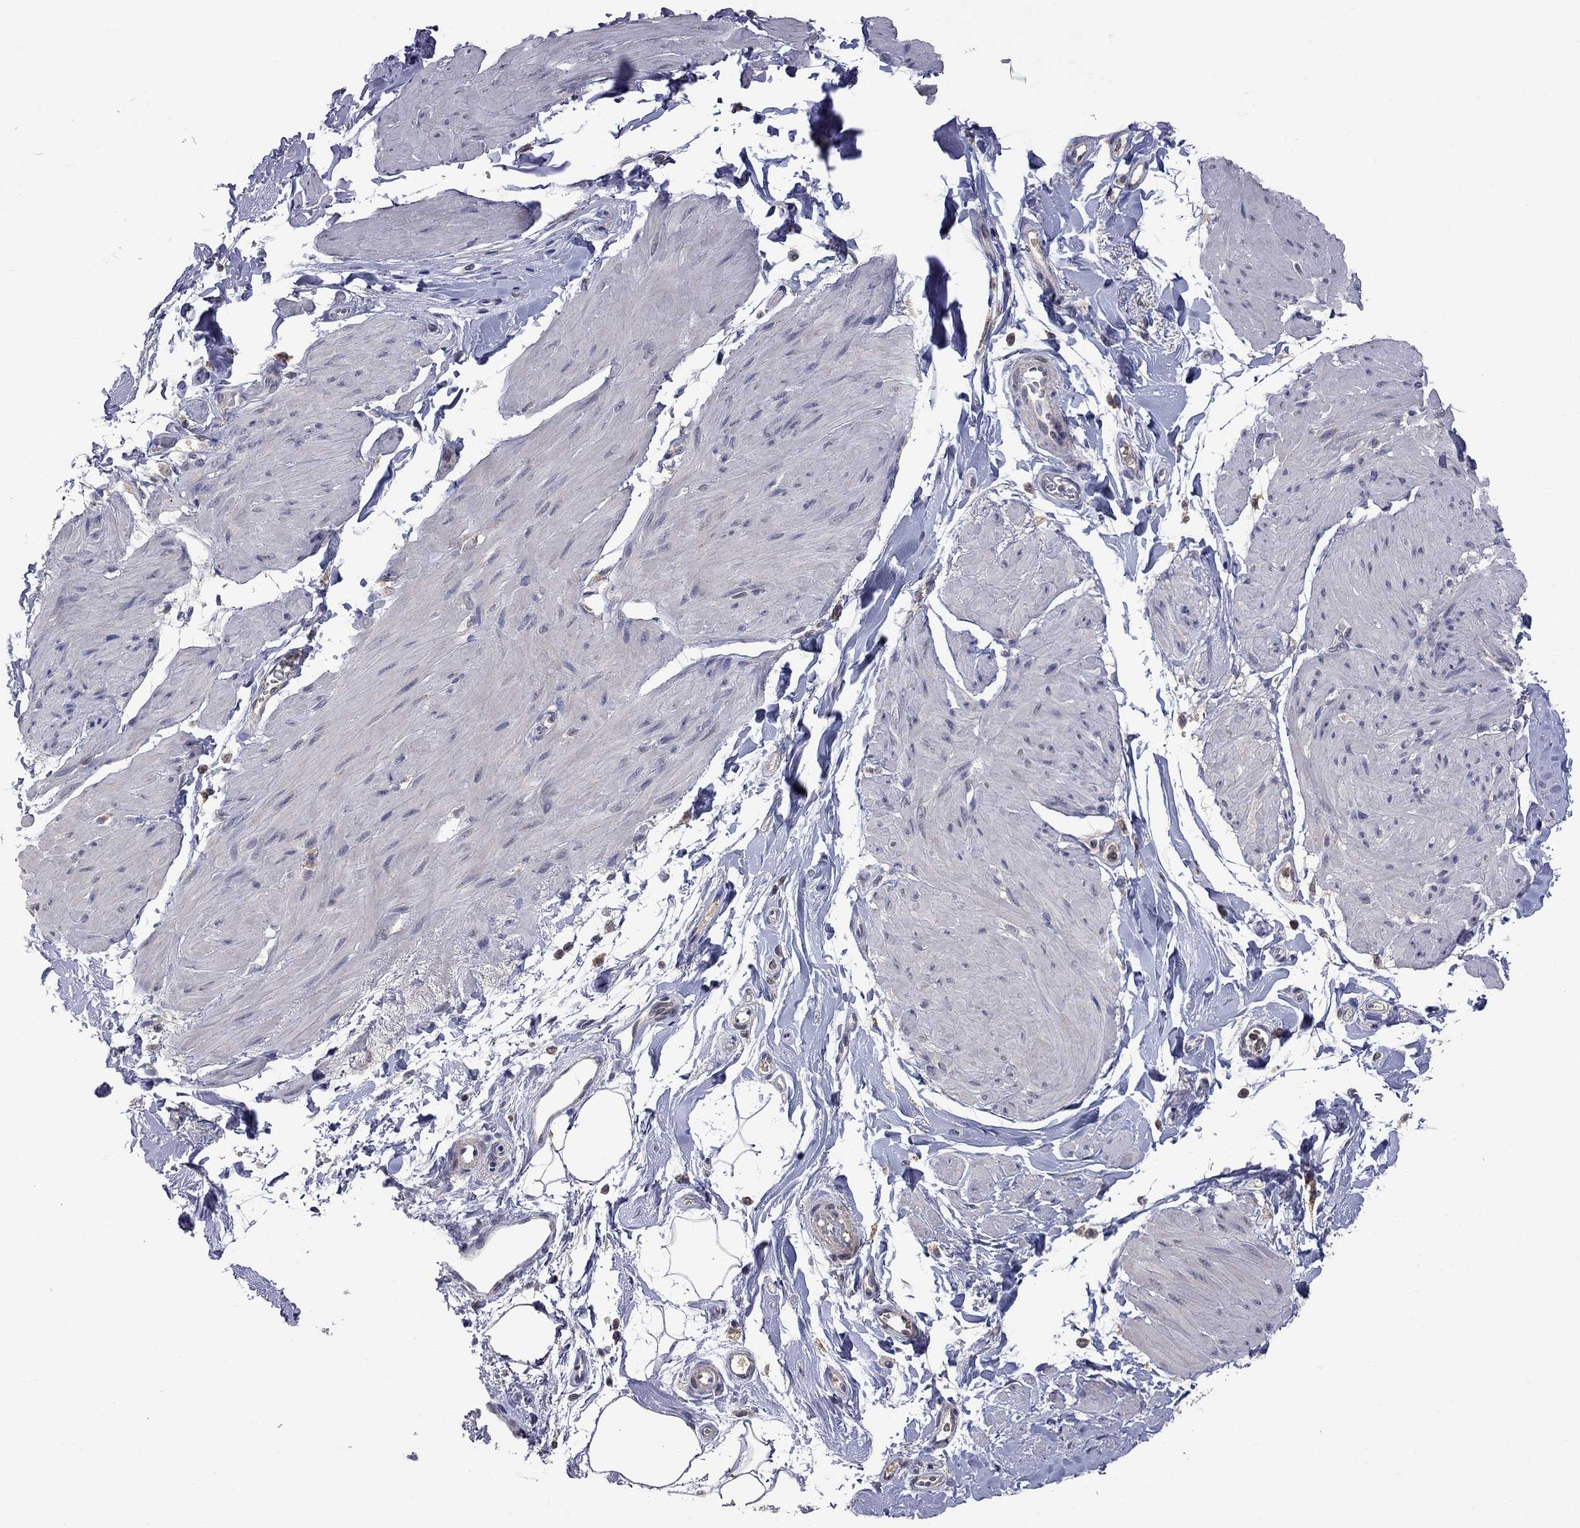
{"staining": {"intensity": "negative", "quantity": "none", "location": "none"}, "tissue": "smooth muscle", "cell_type": "Smooth muscle cells", "image_type": "normal", "snomed": [{"axis": "morphology", "description": "Normal tissue, NOS"}, {"axis": "topography", "description": "Adipose tissue"}, {"axis": "topography", "description": "Smooth muscle"}, {"axis": "topography", "description": "Peripheral nerve tissue"}], "caption": "The image shows no staining of smooth muscle cells in unremarkable smooth muscle. Nuclei are stained in blue.", "gene": "HTR6", "patient": {"sex": "male", "age": 83}}